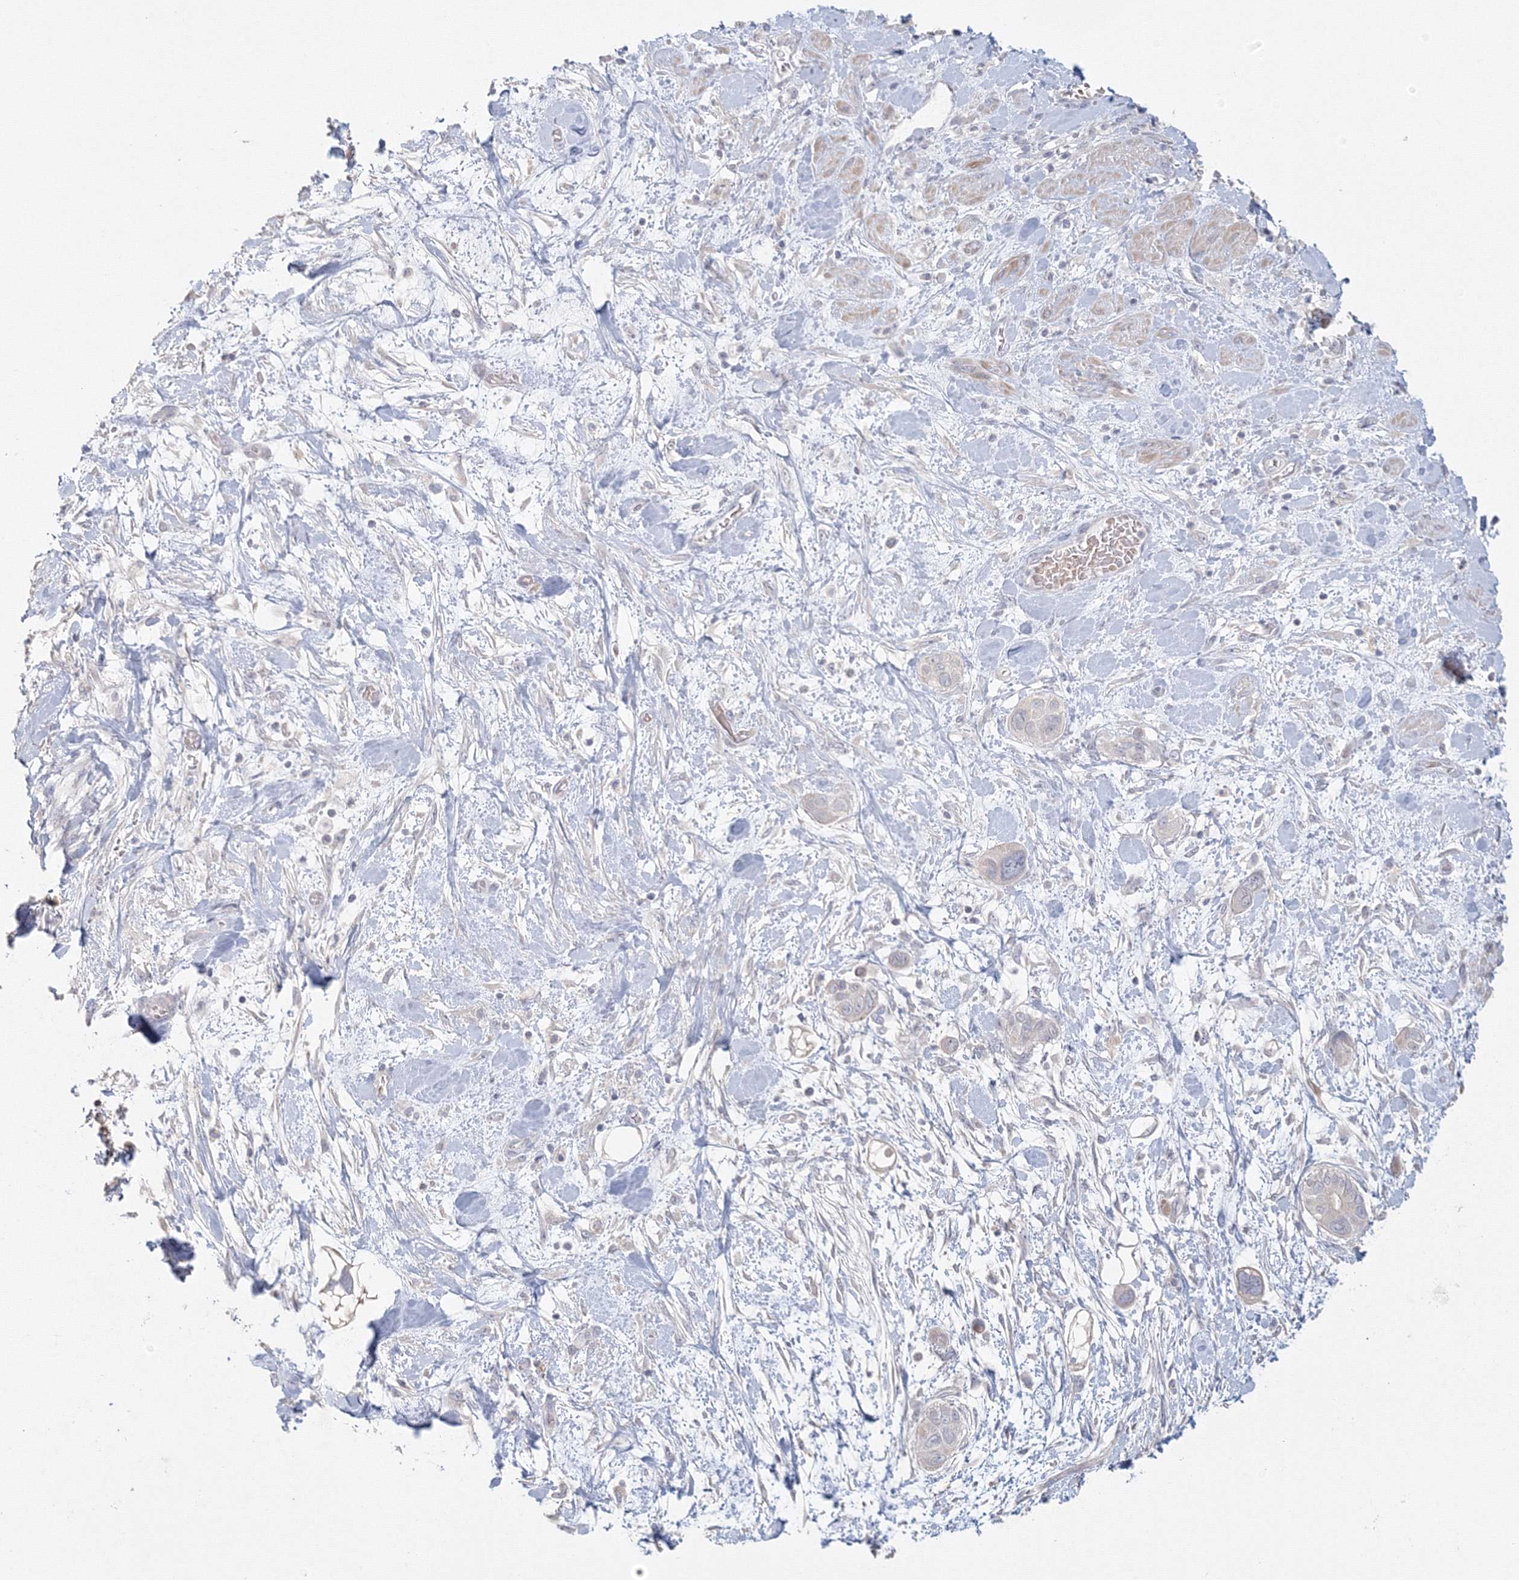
{"staining": {"intensity": "negative", "quantity": "none", "location": "none"}, "tissue": "pancreatic cancer", "cell_type": "Tumor cells", "image_type": "cancer", "snomed": [{"axis": "morphology", "description": "Adenocarcinoma, NOS"}, {"axis": "topography", "description": "Pancreas"}], "caption": "This photomicrograph is of adenocarcinoma (pancreatic) stained with immunohistochemistry to label a protein in brown with the nuclei are counter-stained blue. There is no positivity in tumor cells.", "gene": "TACC2", "patient": {"sex": "male", "age": 68}}